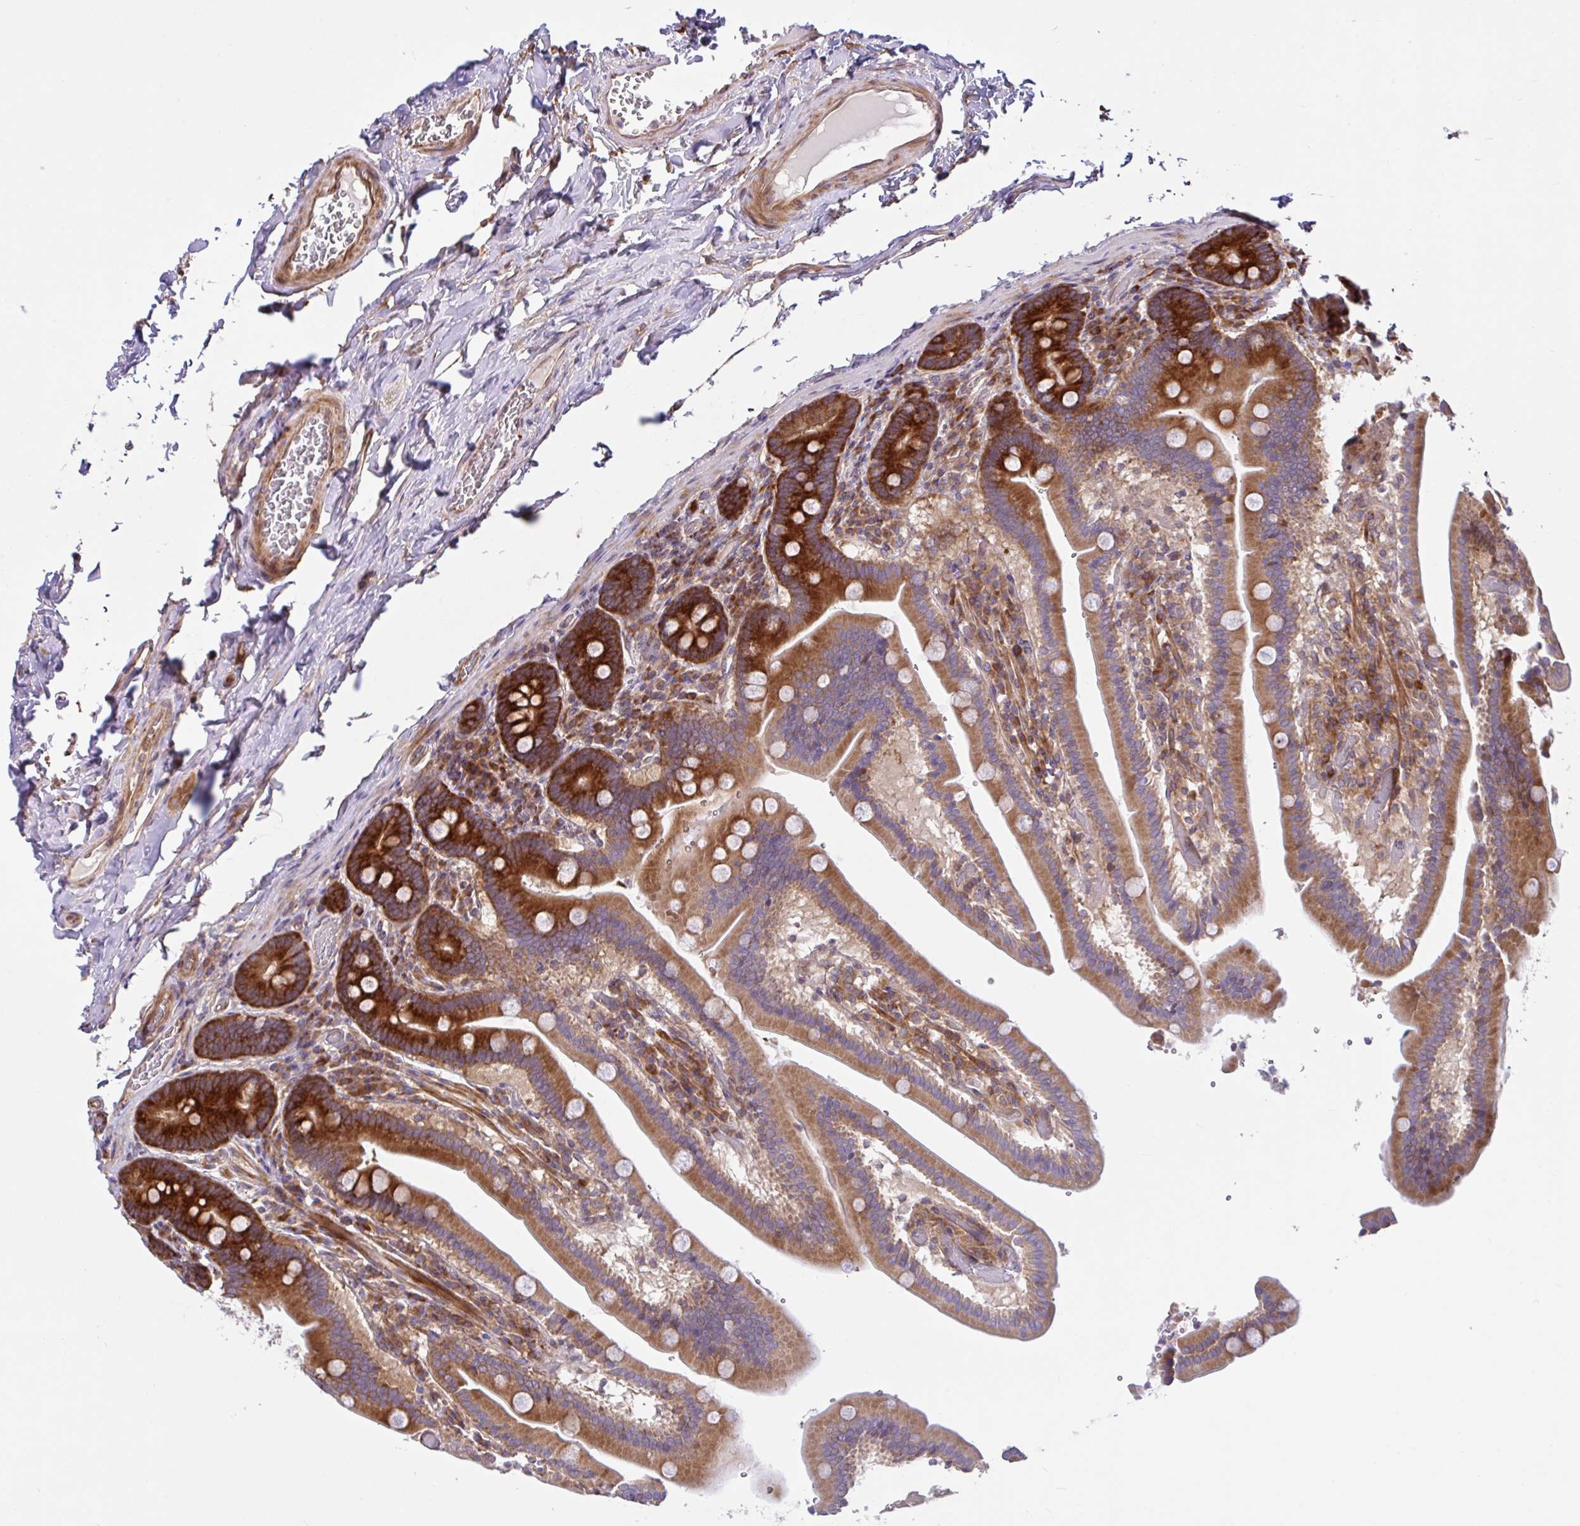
{"staining": {"intensity": "strong", "quantity": ">75%", "location": "cytoplasmic/membranous"}, "tissue": "duodenum", "cell_type": "Glandular cells", "image_type": "normal", "snomed": [{"axis": "morphology", "description": "Normal tissue, NOS"}, {"axis": "topography", "description": "Duodenum"}], "caption": "Immunohistochemical staining of normal duodenum demonstrates strong cytoplasmic/membranous protein positivity in approximately >75% of glandular cells.", "gene": "NTPCR", "patient": {"sex": "female", "age": 62}}